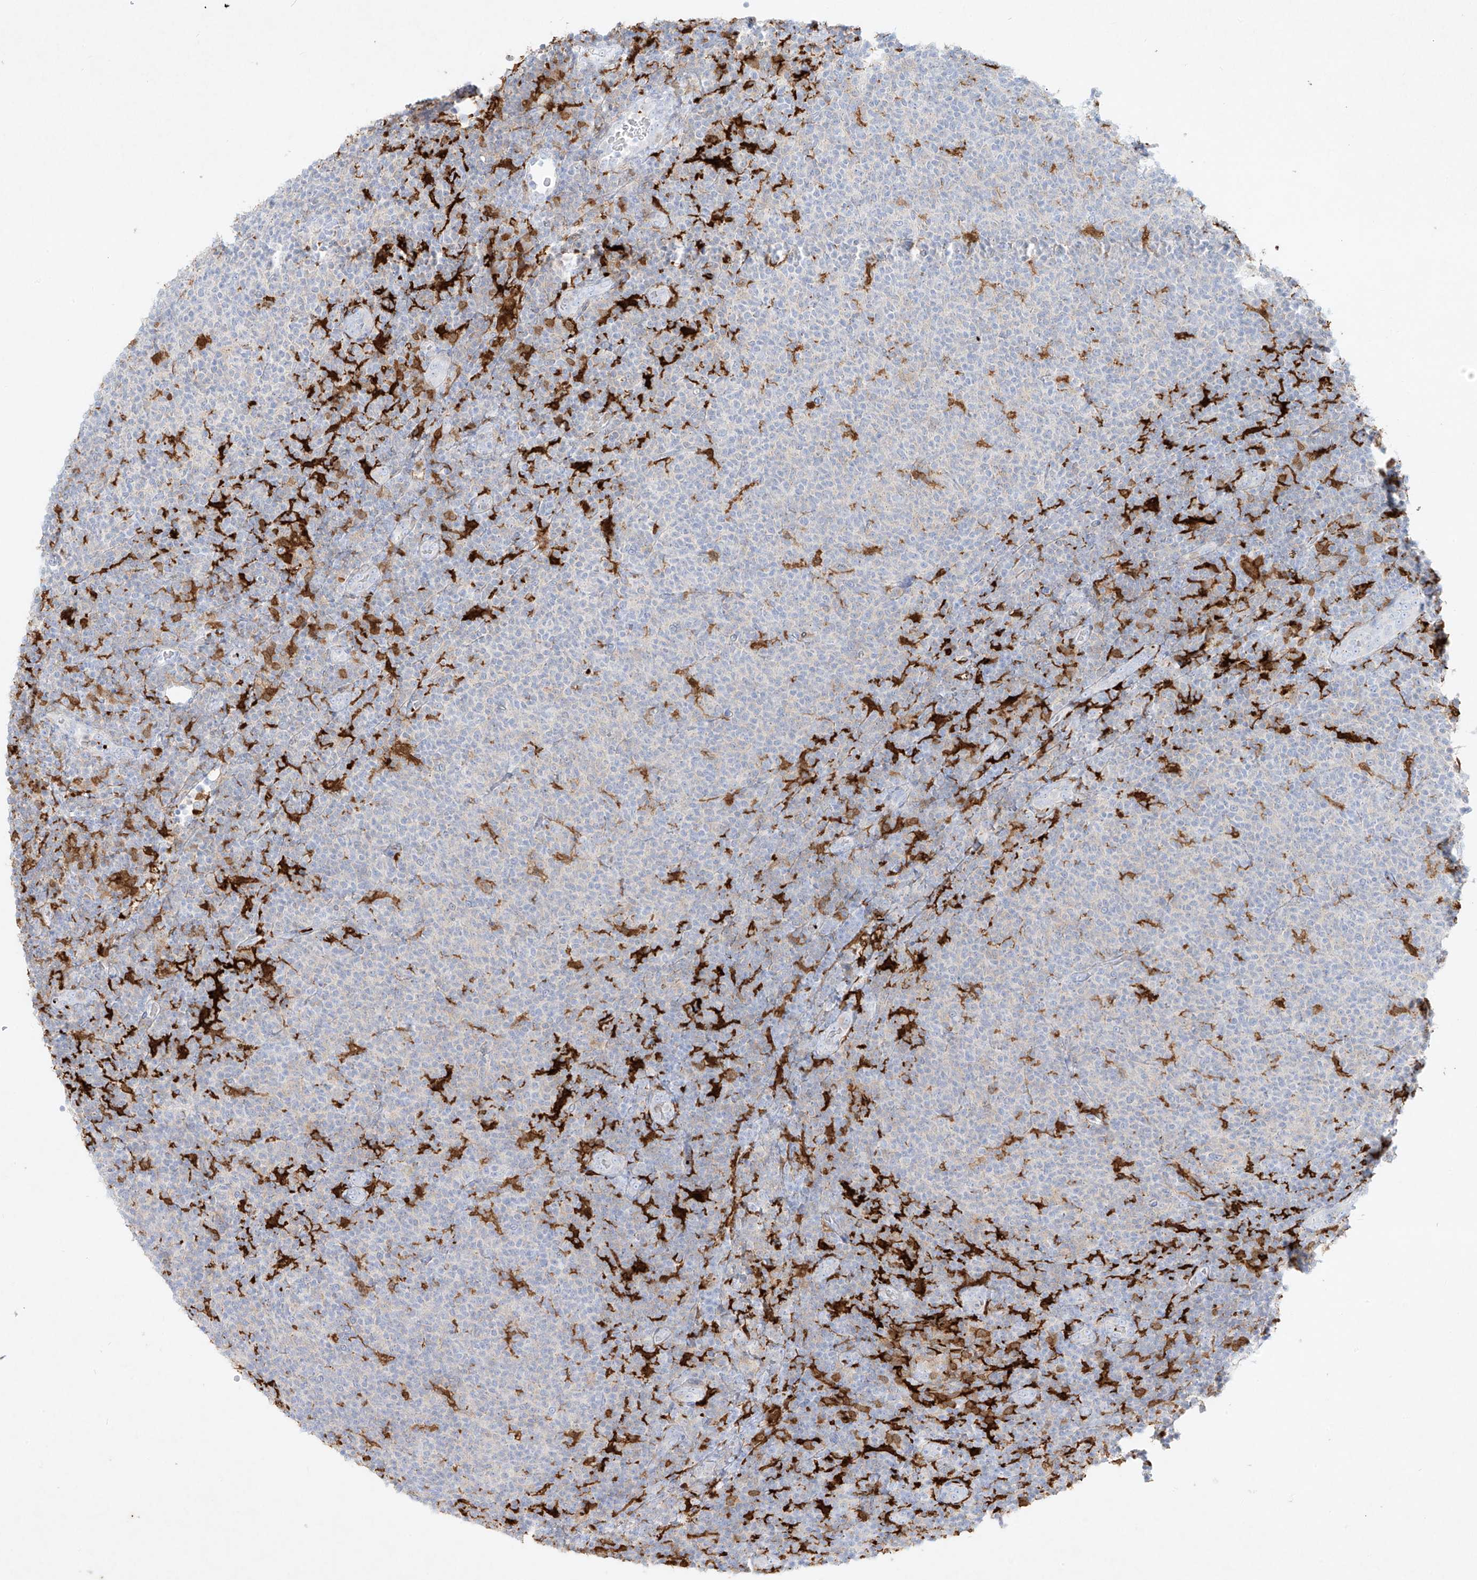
{"staining": {"intensity": "negative", "quantity": "none", "location": "none"}, "tissue": "lymphoma", "cell_type": "Tumor cells", "image_type": "cancer", "snomed": [{"axis": "morphology", "description": "Malignant lymphoma, non-Hodgkin's type, Low grade"}, {"axis": "topography", "description": "Lymph node"}], "caption": "Immunohistochemical staining of lymphoma shows no significant staining in tumor cells.", "gene": "PLEK", "patient": {"sex": "male", "age": 66}}